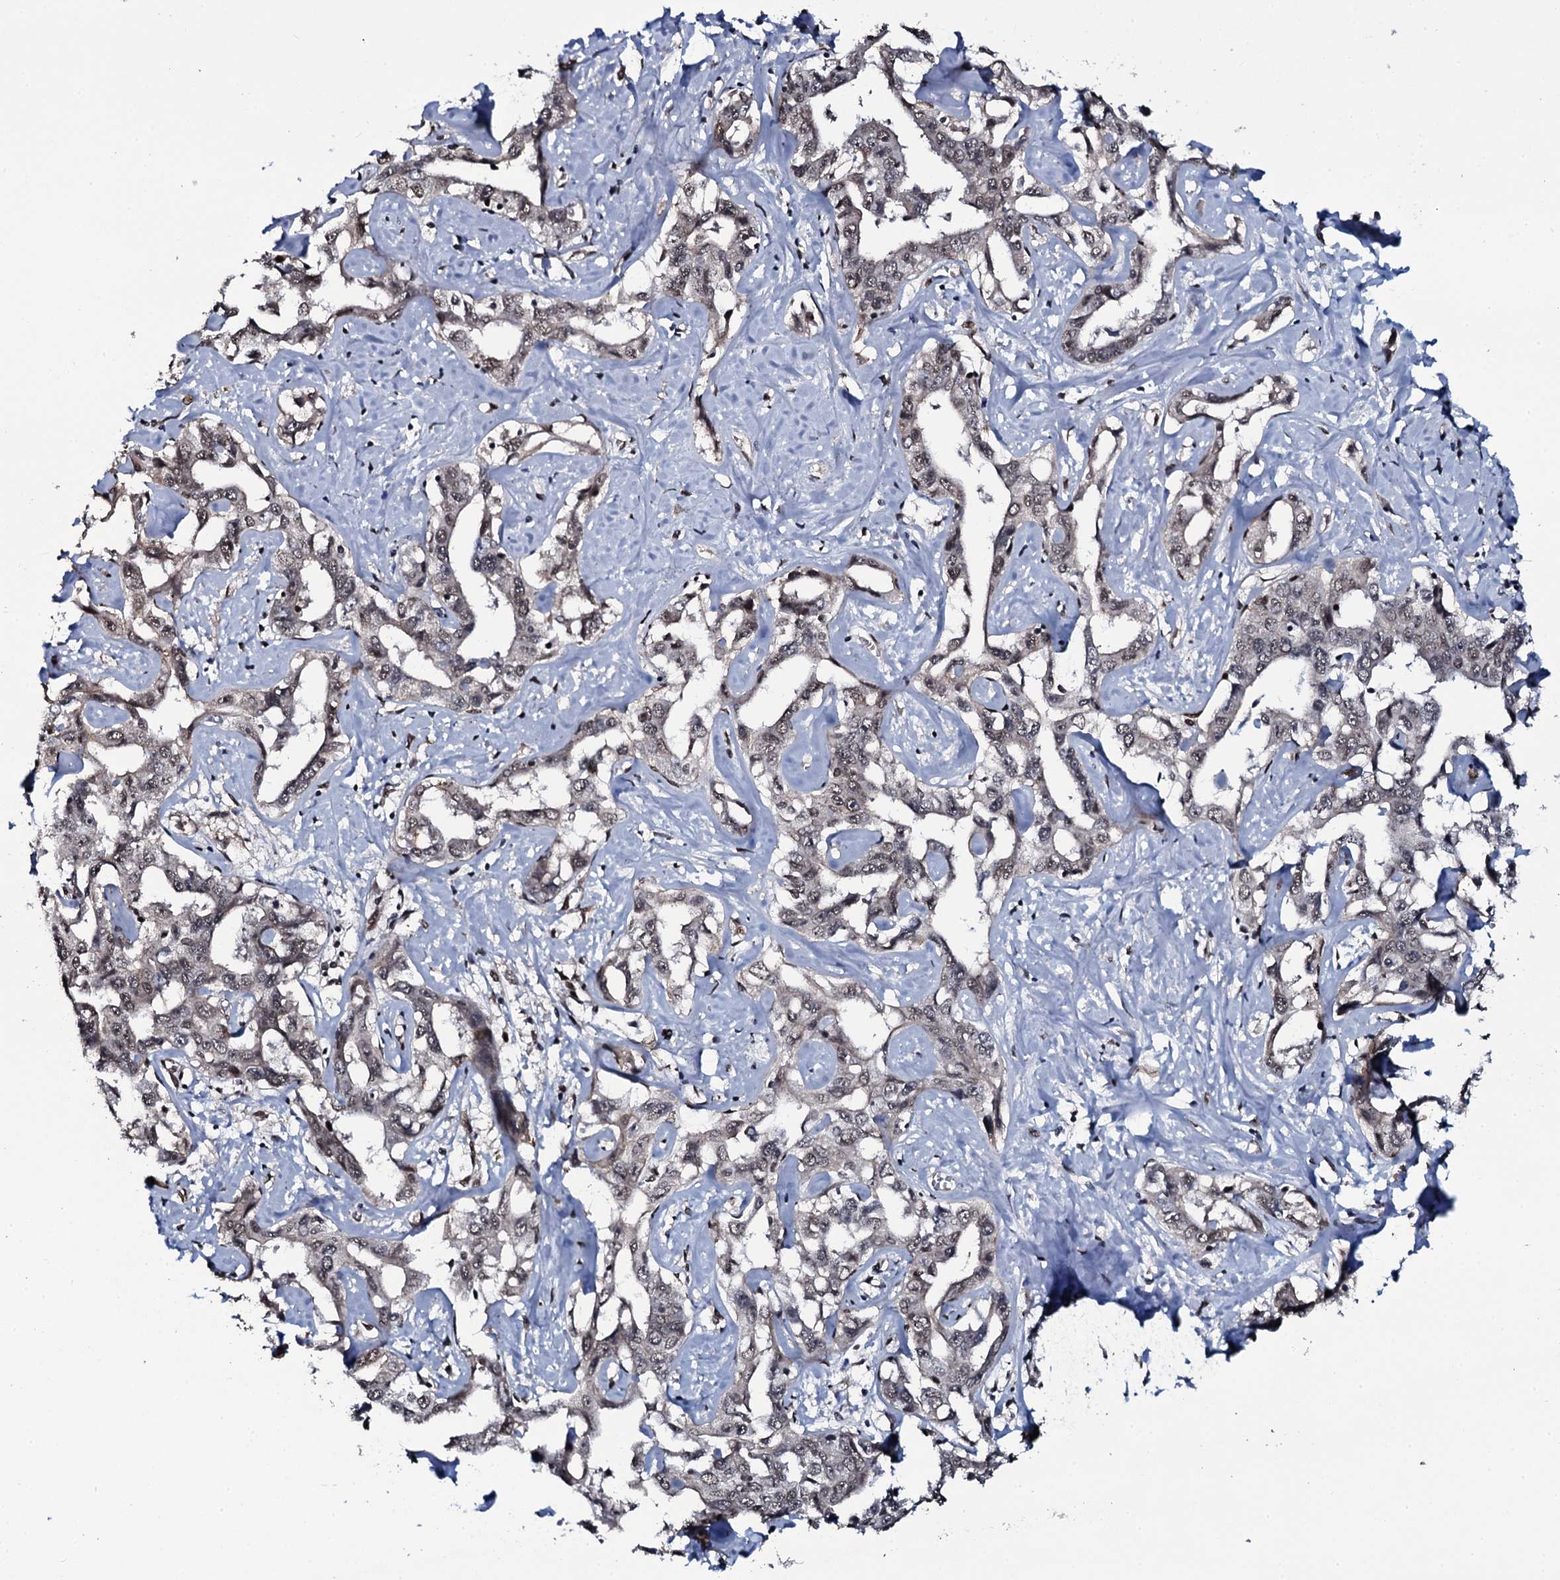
{"staining": {"intensity": "weak", "quantity": ">75%", "location": "nuclear"}, "tissue": "liver cancer", "cell_type": "Tumor cells", "image_type": "cancer", "snomed": [{"axis": "morphology", "description": "Cholangiocarcinoma"}, {"axis": "topography", "description": "Liver"}], "caption": "The immunohistochemical stain highlights weak nuclear positivity in tumor cells of liver cholangiocarcinoma tissue.", "gene": "SH2D4B", "patient": {"sex": "male", "age": 59}}